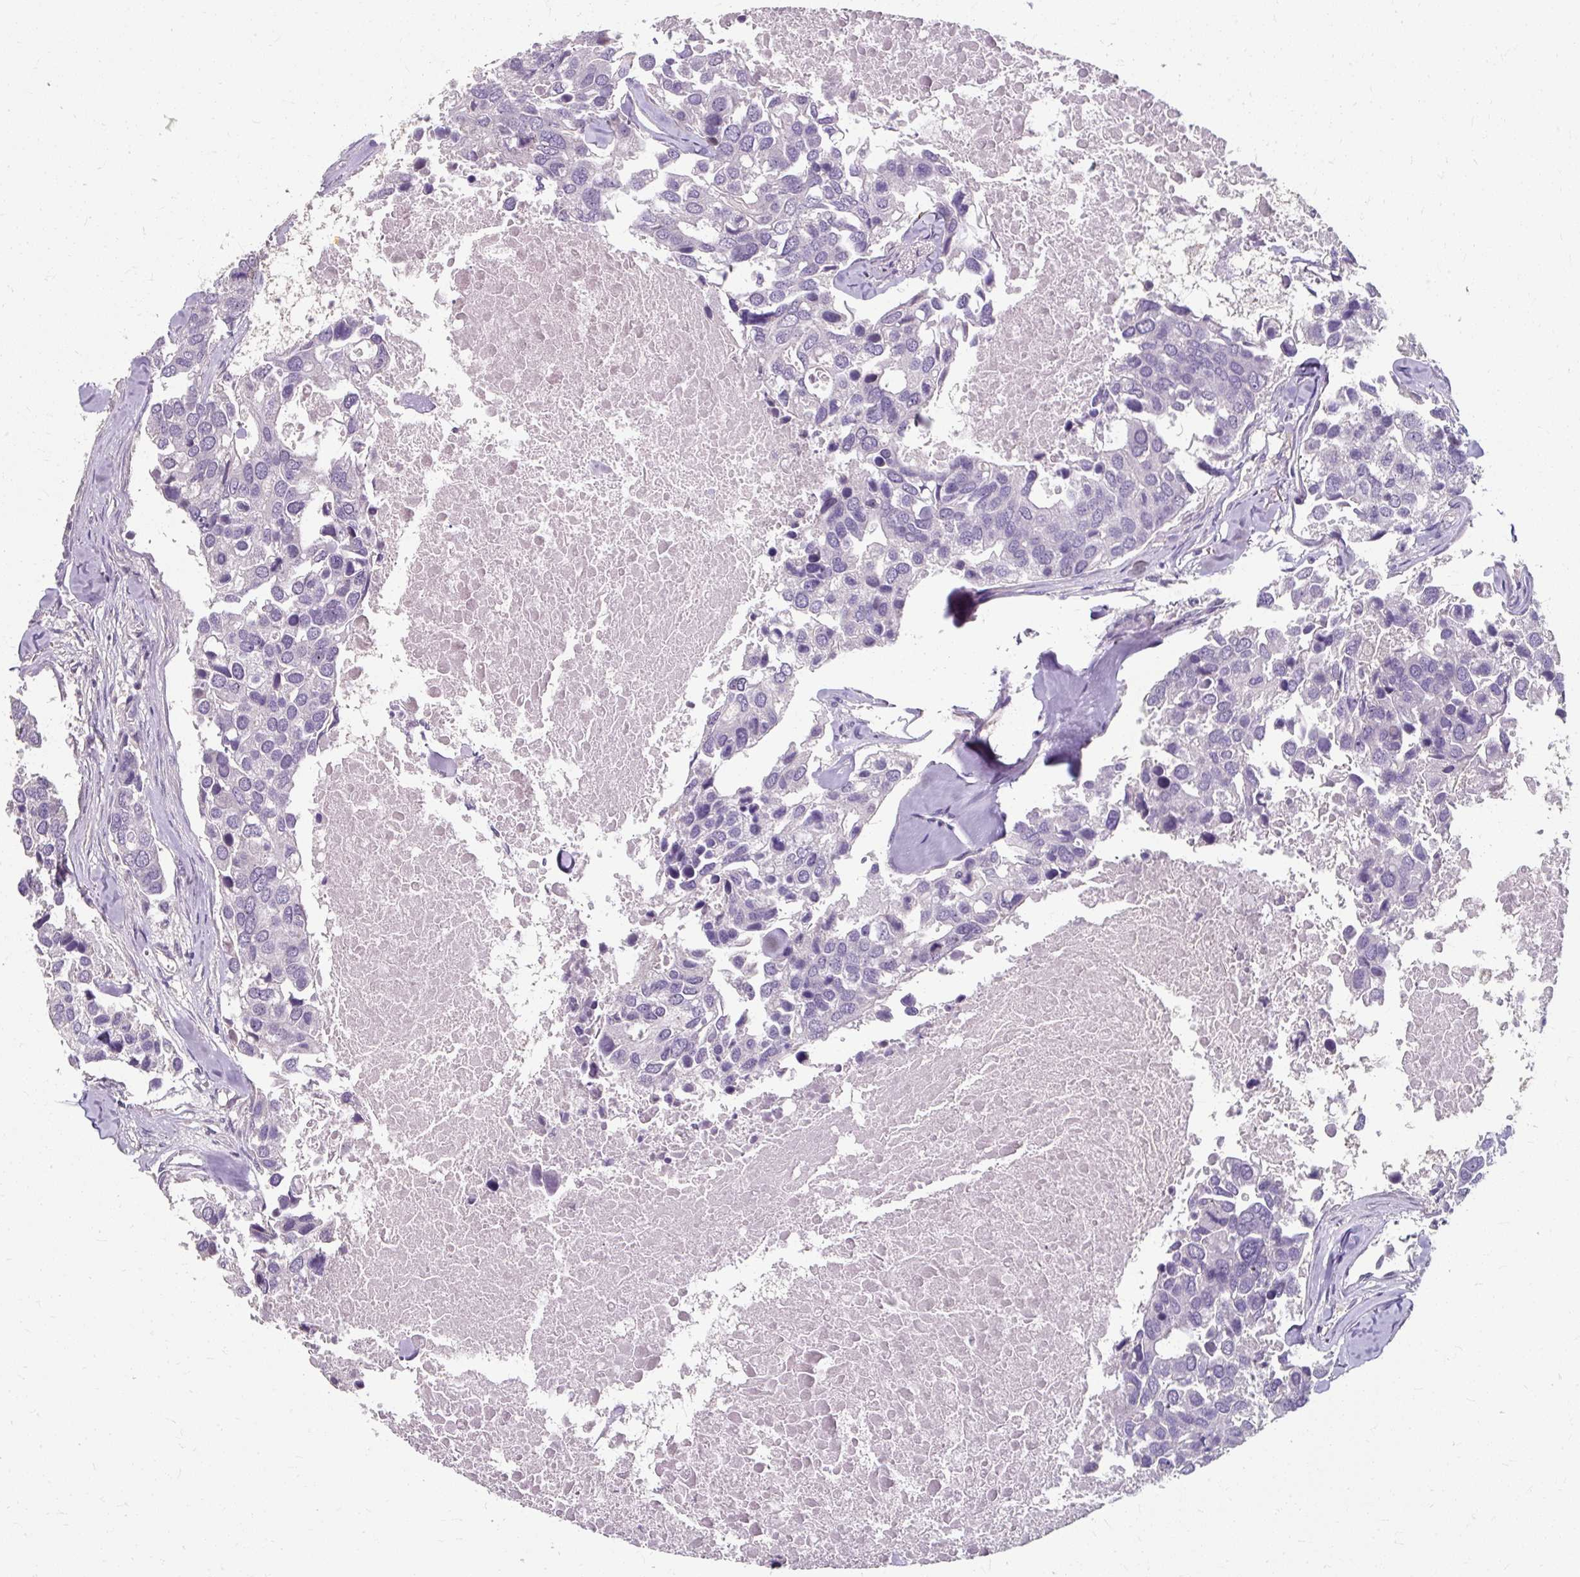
{"staining": {"intensity": "negative", "quantity": "none", "location": "none"}, "tissue": "breast cancer", "cell_type": "Tumor cells", "image_type": "cancer", "snomed": [{"axis": "morphology", "description": "Duct carcinoma"}, {"axis": "topography", "description": "Breast"}], "caption": "The IHC histopathology image has no significant positivity in tumor cells of invasive ductal carcinoma (breast) tissue.", "gene": "KLHL24", "patient": {"sex": "female", "age": 83}}